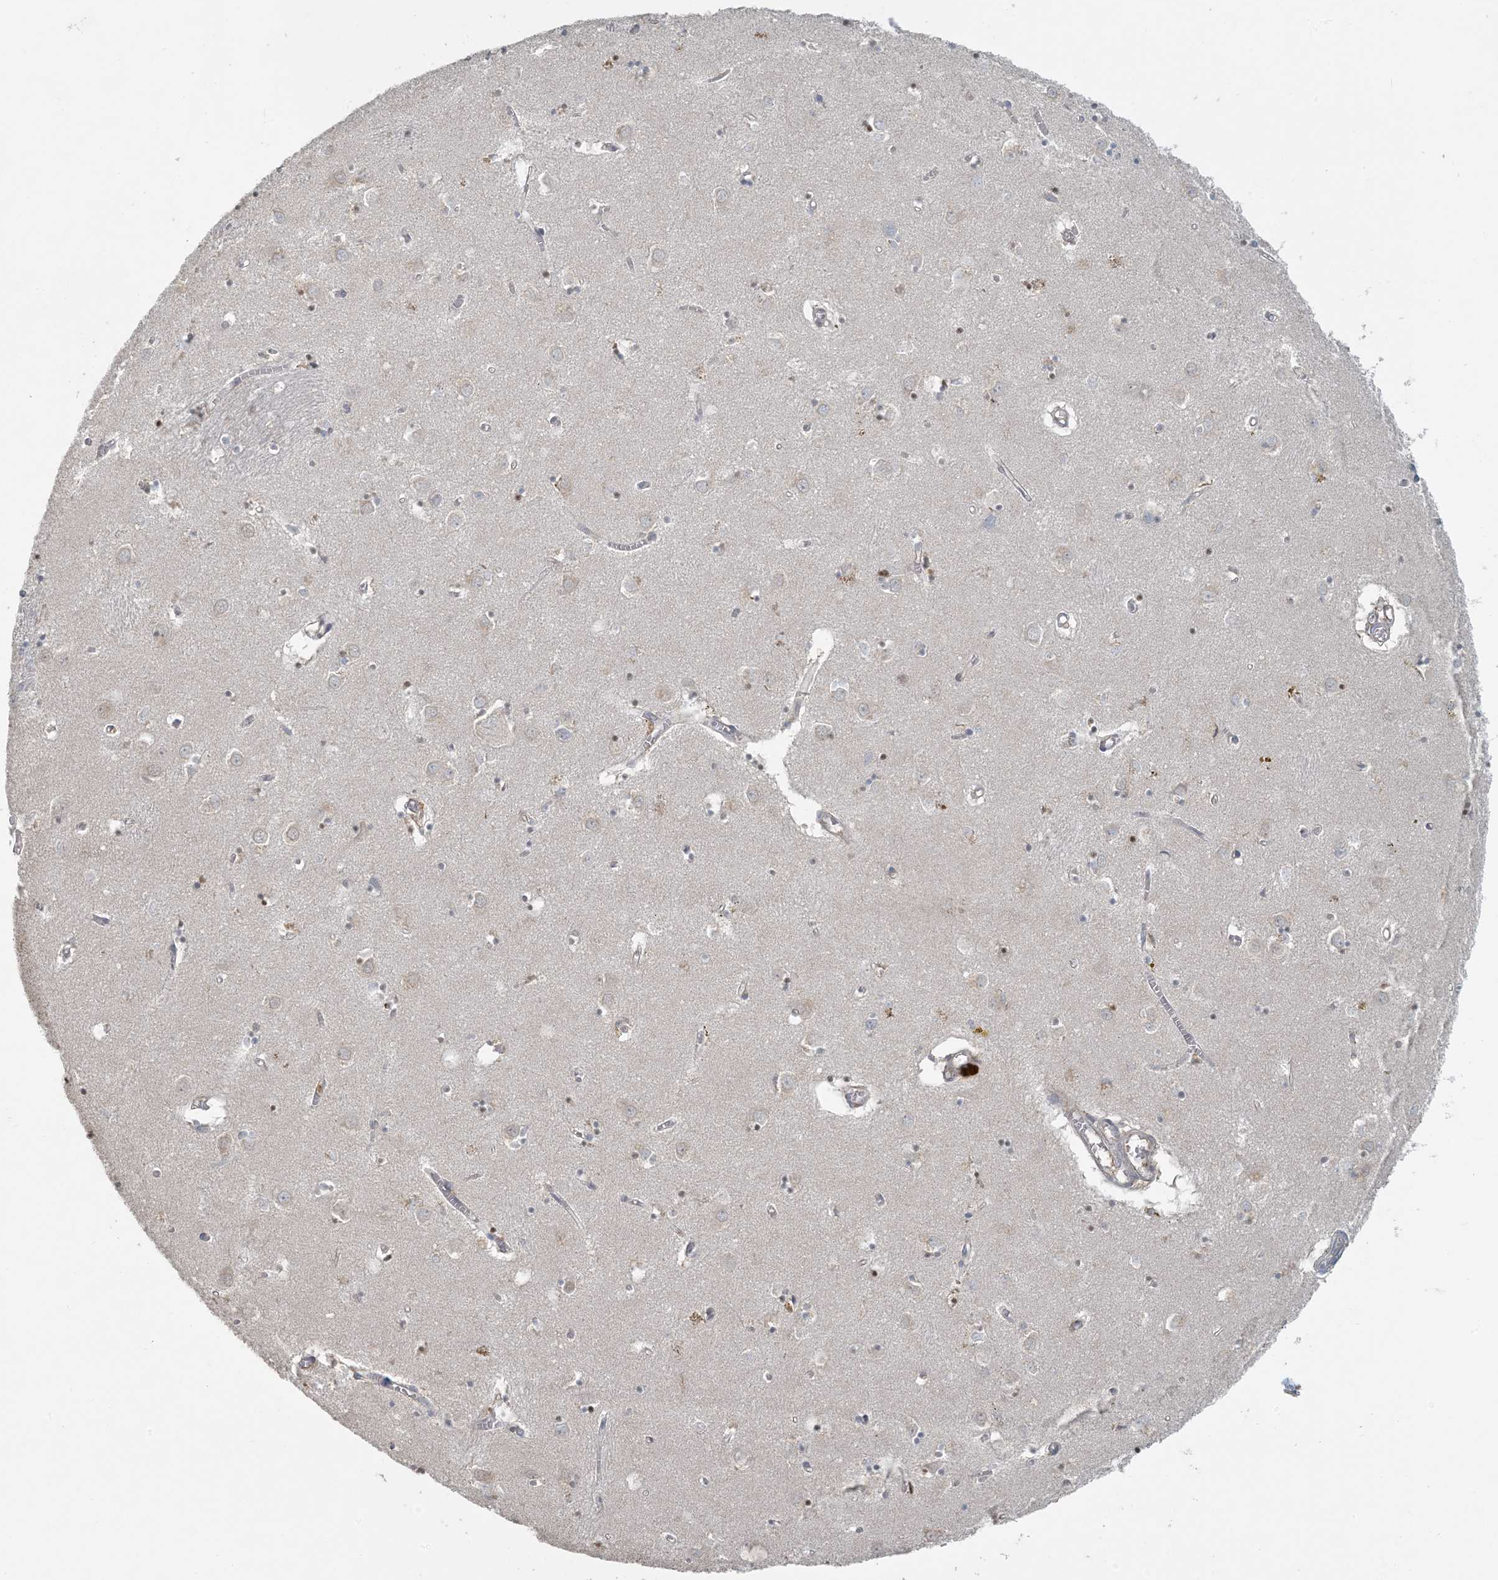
{"staining": {"intensity": "weak", "quantity": "<25%", "location": "nuclear"}, "tissue": "caudate", "cell_type": "Glial cells", "image_type": "normal", "snomed": [{"axis": "morphology", "description": "Normal tissue, NOS"}, {"axis": "topography", "description": "Lateral ventricle wall"}], "caption": "Protein analysis of unremarkable caudate exhibits no significant staining in glial cells. Nuclei are stained in blue.", "gene": "HACL1", "patient": {"sex": "male", "age": 70}}